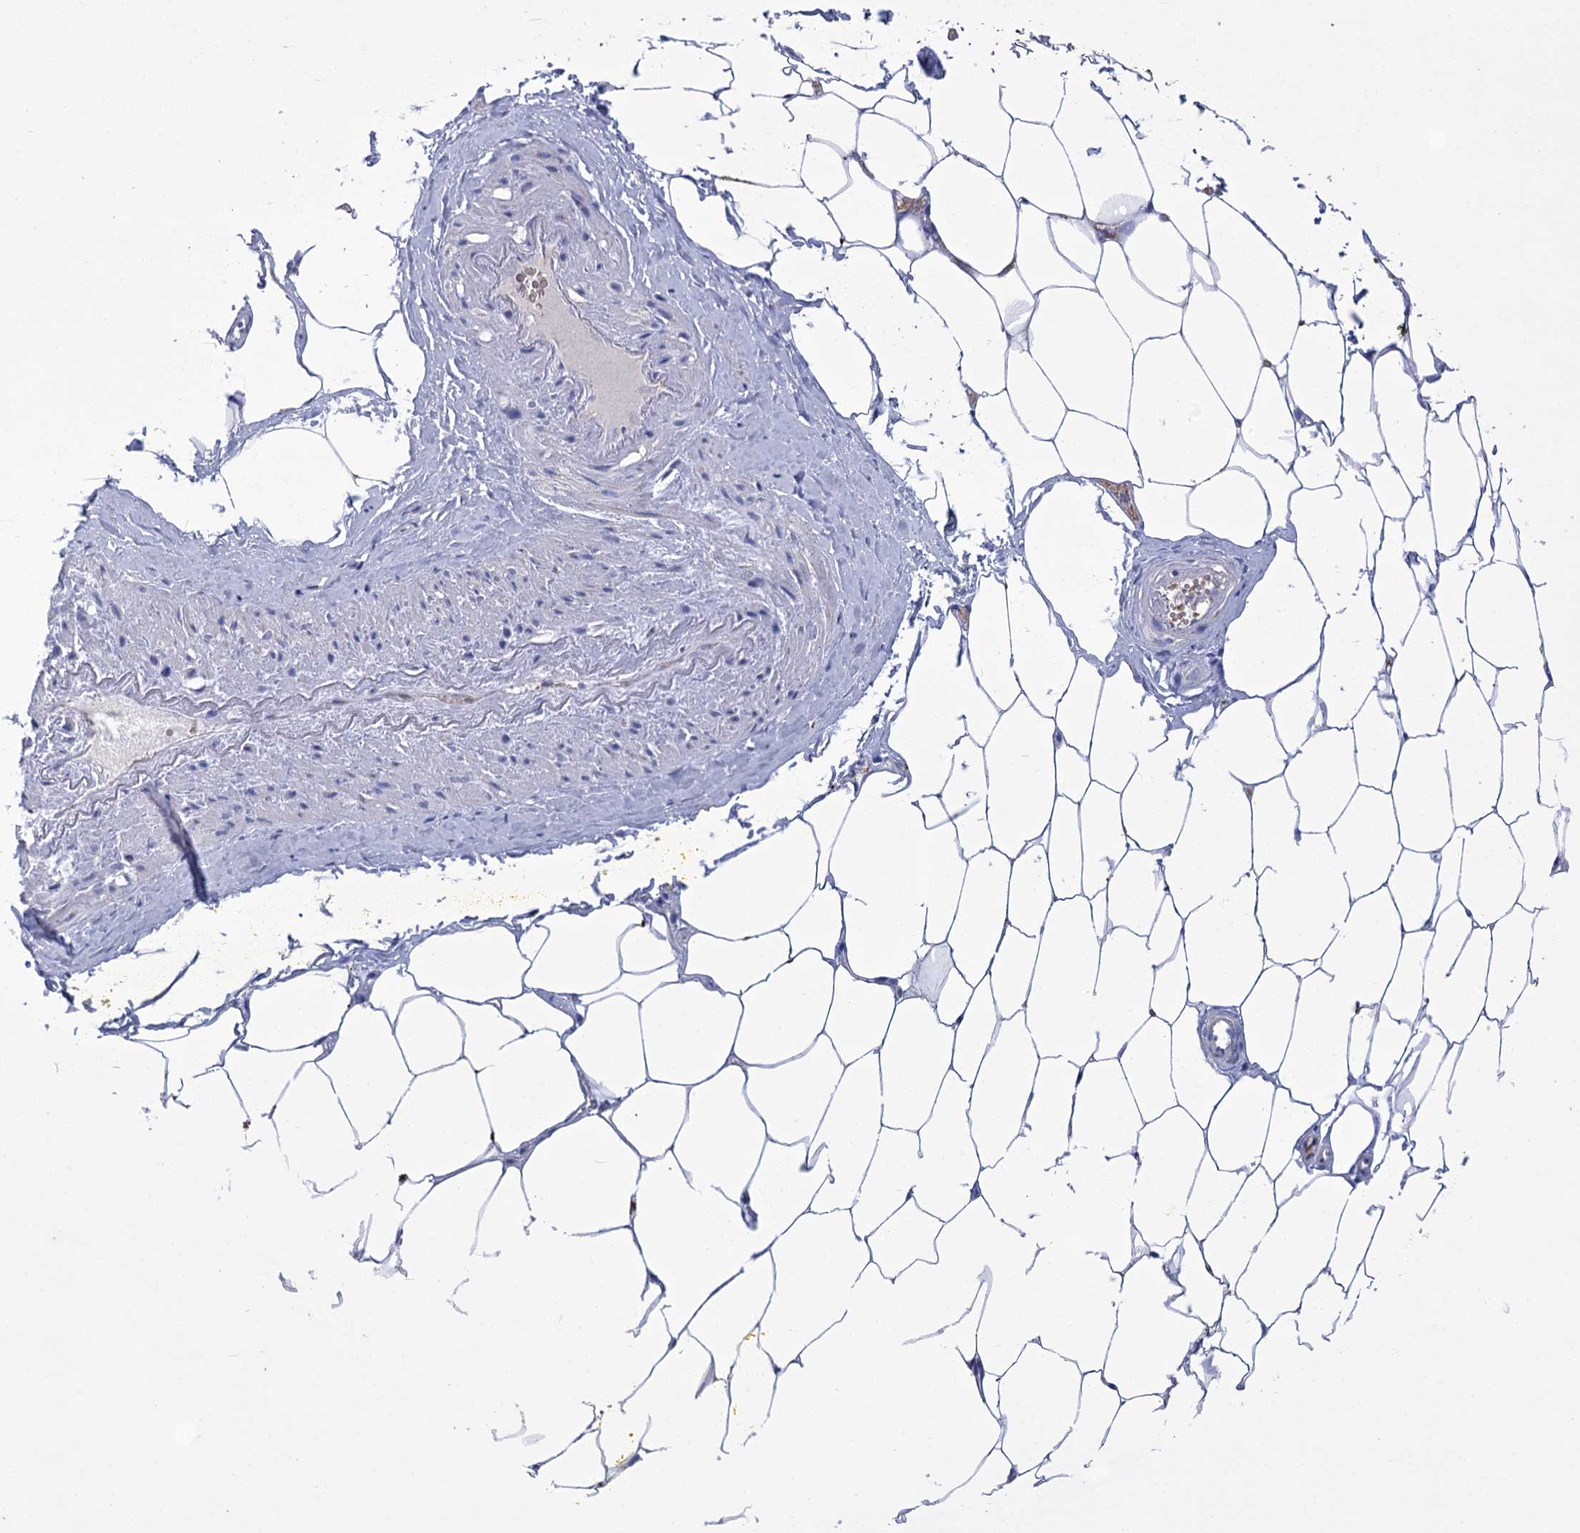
{"staining": {"intensity": "weak", "quantity": "25%-75%", "location": "cytoplasmic/membranous"}, "tissue": "adipose tissue", "cell_type": "Adipocytes", "image_type": "normal", "snomed": [{"axis": "morphology", "description": "Normal tissue, NOS"}, {"axis": "morphology", "description": "Adenocarcinoma, Low grade"}, {"axis": "topography", "description": "Prostate"}, {"axis": "topography", "description": "Peripheral nerve tissue"}], "caption": "Benign adipose tissue shows weak cytoplasmic/membranous staining in about 25%-75% of adipocytes, visualized by immunohistochemistry.", "gene": "PRSS53", "patient": {"sex": "male", "age": 63}}